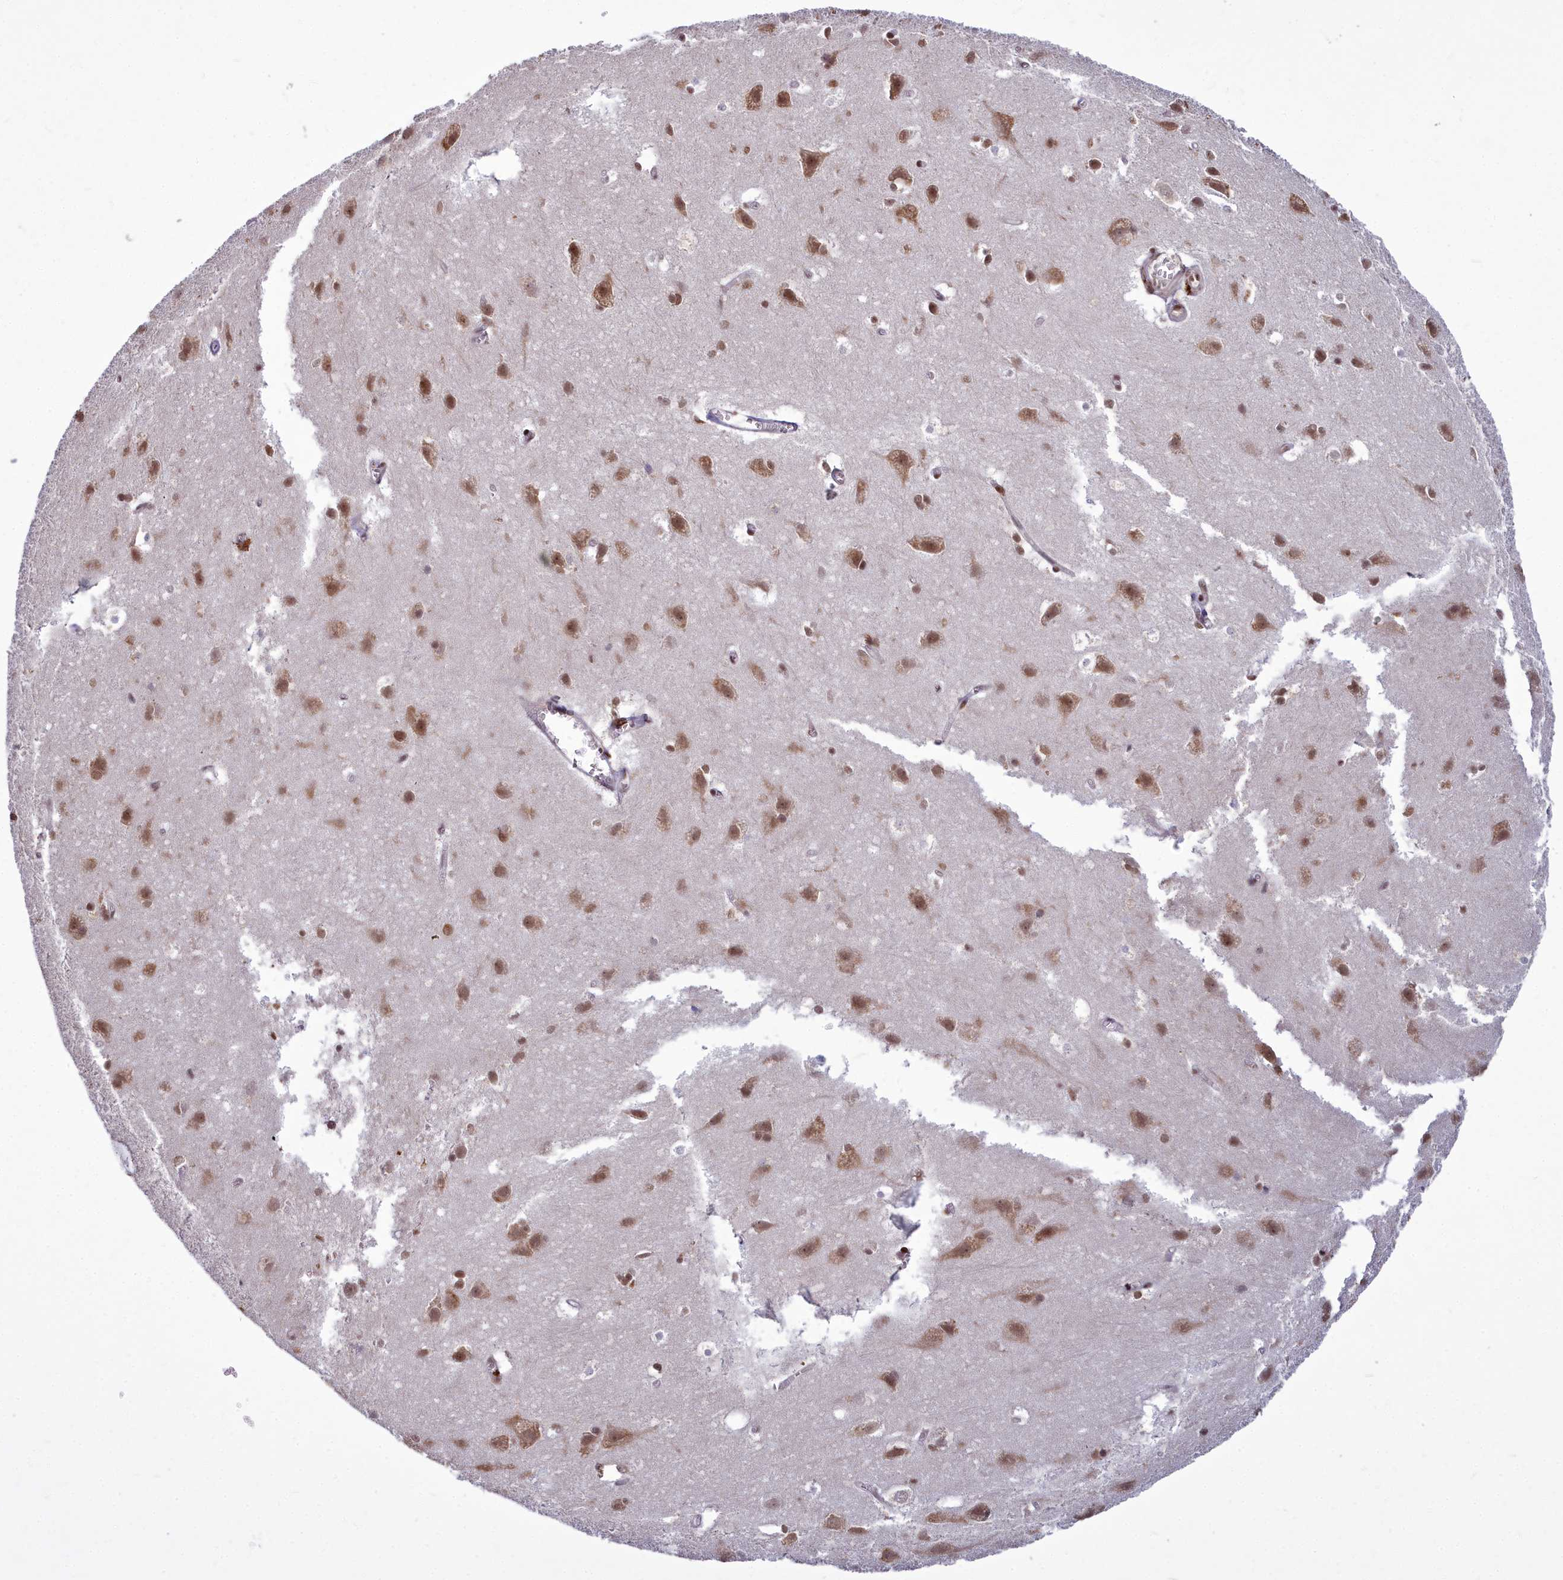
{"staining": {"intensity": "moderate", "quantity": ">75%", "location": "nuclear"}, "tissue": "cerebral cortex", "cell_type": "Endothelial cells", "image_type": "normal", "snomed": [{"axis": "morphology", "description": "Normal tissue, NOS"}, {"axis": "topography", "description": "Cerebral cortex"}], "caption": "A high-resolution photomicrograph shows immunohistochemistry staining of normal cerebral cortex, which displays moderate nuclear staining in about >75% of endothelial cells.", "gene": "GMEB1", "patient": {"sex": "male", "age": 54}}